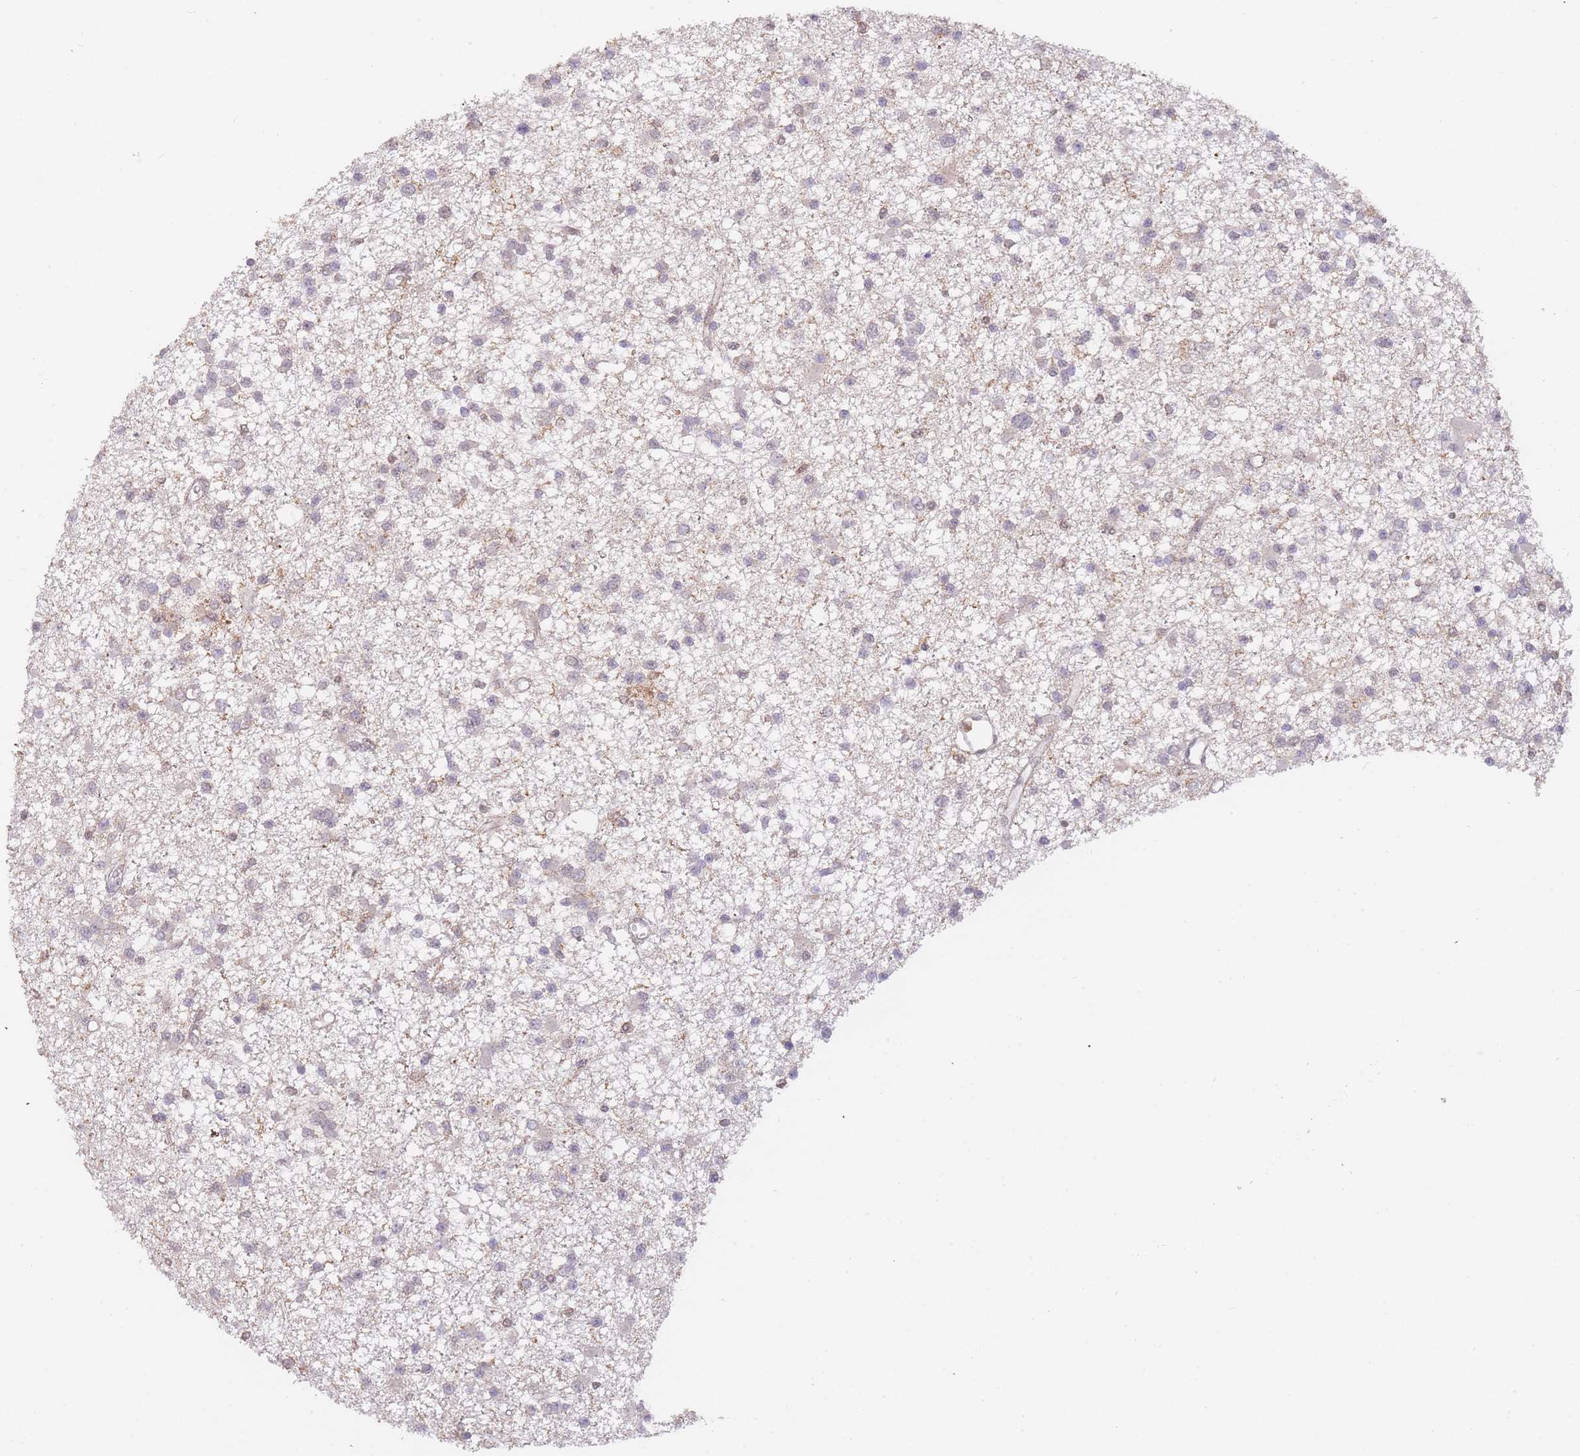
{"staining": {"intensity": "negative", "quantity": "none", "location": "none"}, "tissue": "glioma", "cell_type": "Tumor cells", "image_type": "cancer", "snomed": [{"axis": "morphology", "description": "Glioma, malignant, Low grade"}, {"axis": "topography", "description": "Brain"}], "caption": "The image reveals no staining of tumor cells in malignant low-grade glioma. (IHC, brightfield microscopy, high magnification).", "gene": "RNF144B", "patient": {"sex": "female", "age": 22}}